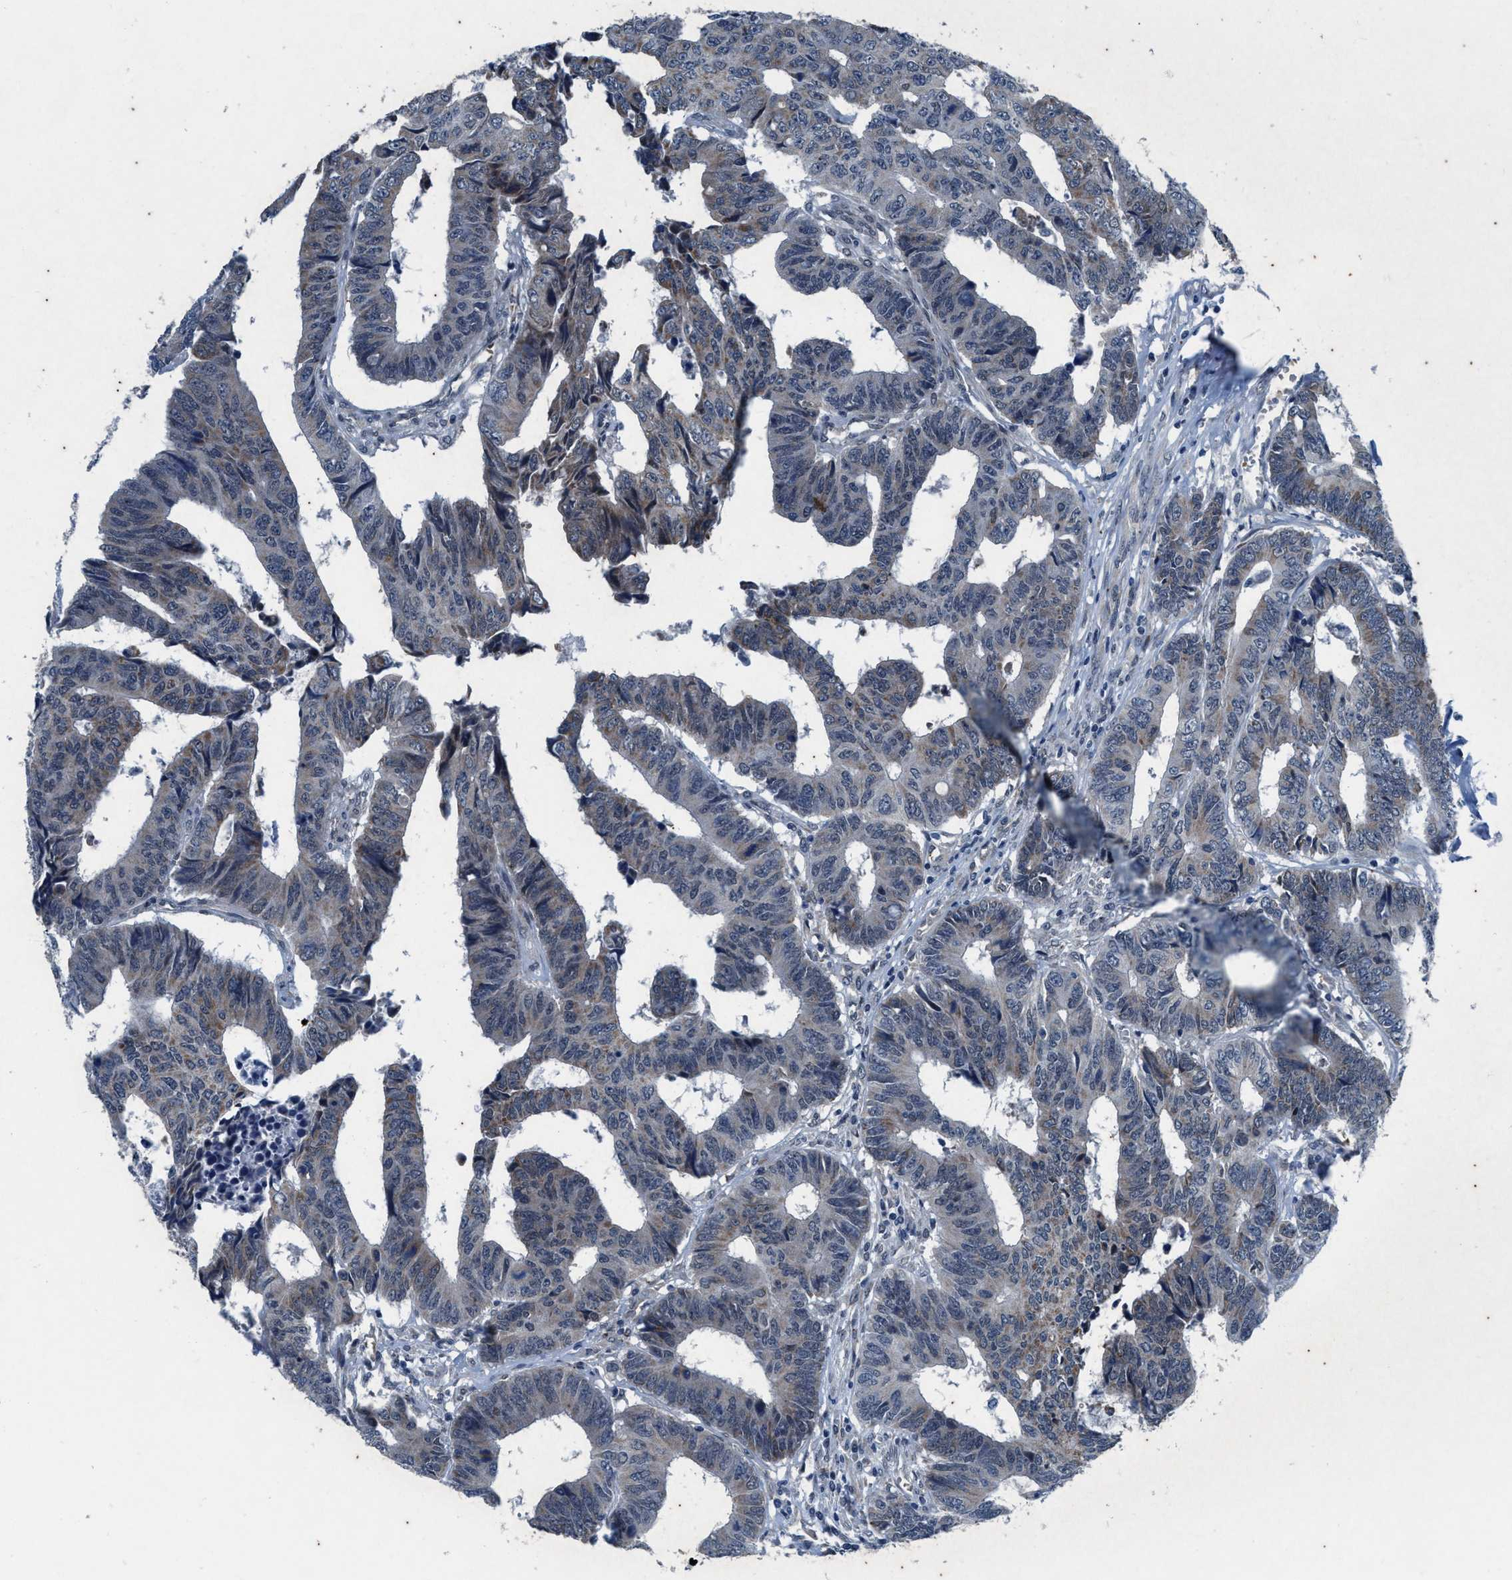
{"staining": {"intensity": "weak", "quantity": "<25%", "location": "cytoplasmic/membranous"}, "tissue": "colorectal cancer", "cell_type": "Tumor cells", "image_type": "cancer", "snomed": [{"axis": "morphology", "description": "Adenocarcinoma, NOS"}, {"axis": "topography", "description": "Rectum"}], "caption": "This is a image of immunohistochemistry staining of adenocarcinoma (colorectal), which shows no expression in tumor cells.", "gene": "KIF24", "patient": {"sex": "male", "age": 84}}